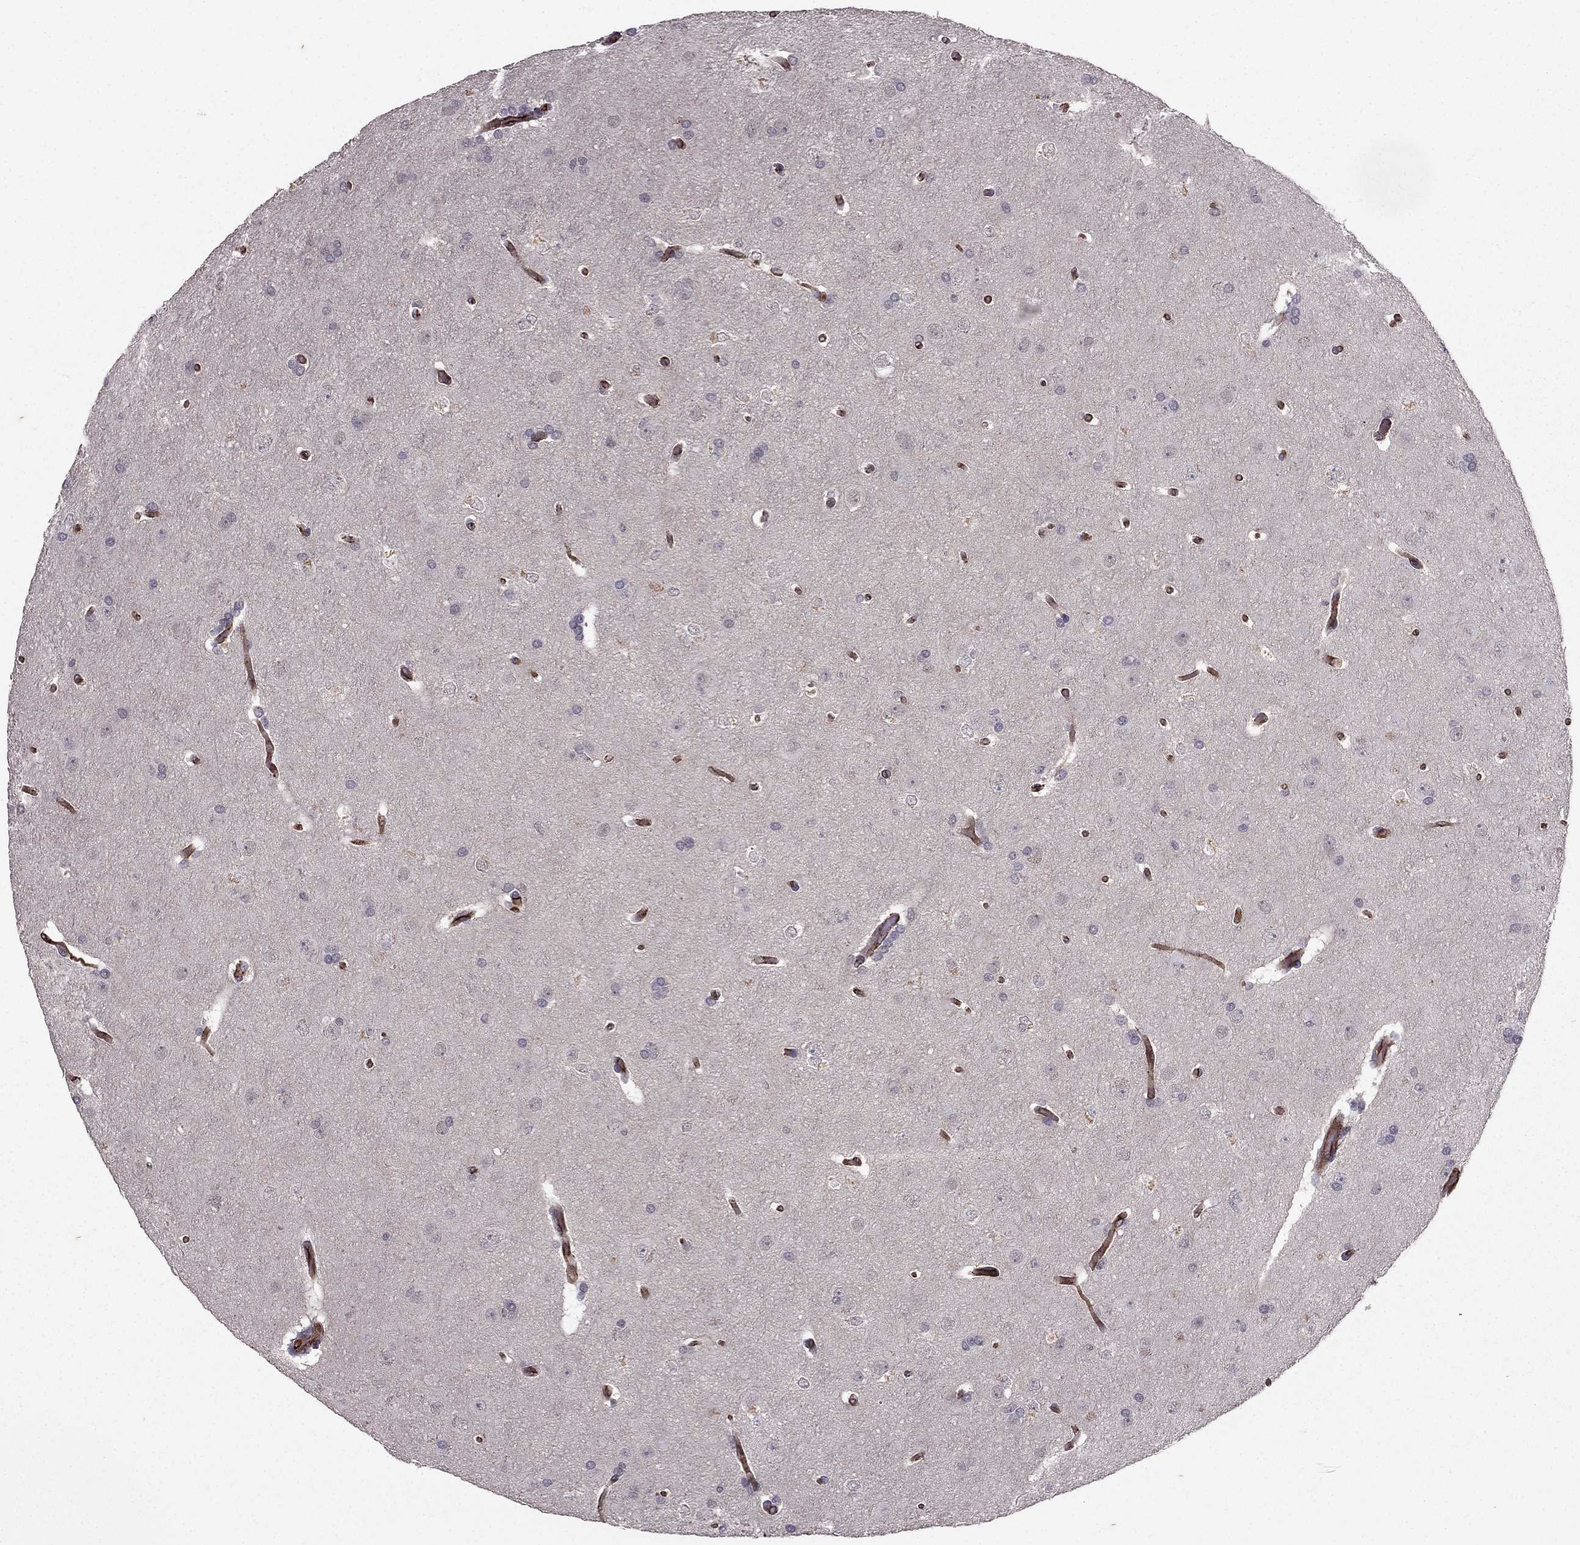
{"staining": {"intensity": "negative", "quantity": "none", "location": "none"}, "tissue": "glioma", "cell_type": "Tumor cells", "image_type": "cancer", "snomed": [{"axis": "morphology", "description": "Glioma, malignant, Low grade"}, {"axis": "topography", "description": "Brain"}], "caption": "Histopathology image shows no protein positivity in tumor cells of malignant glioma (low-grade) tissue. (Immunohistochemistry, brightfield microscopy, high magnification).", "gene": "RASIP1", "patient": {"sex": "female", "age": 32}}